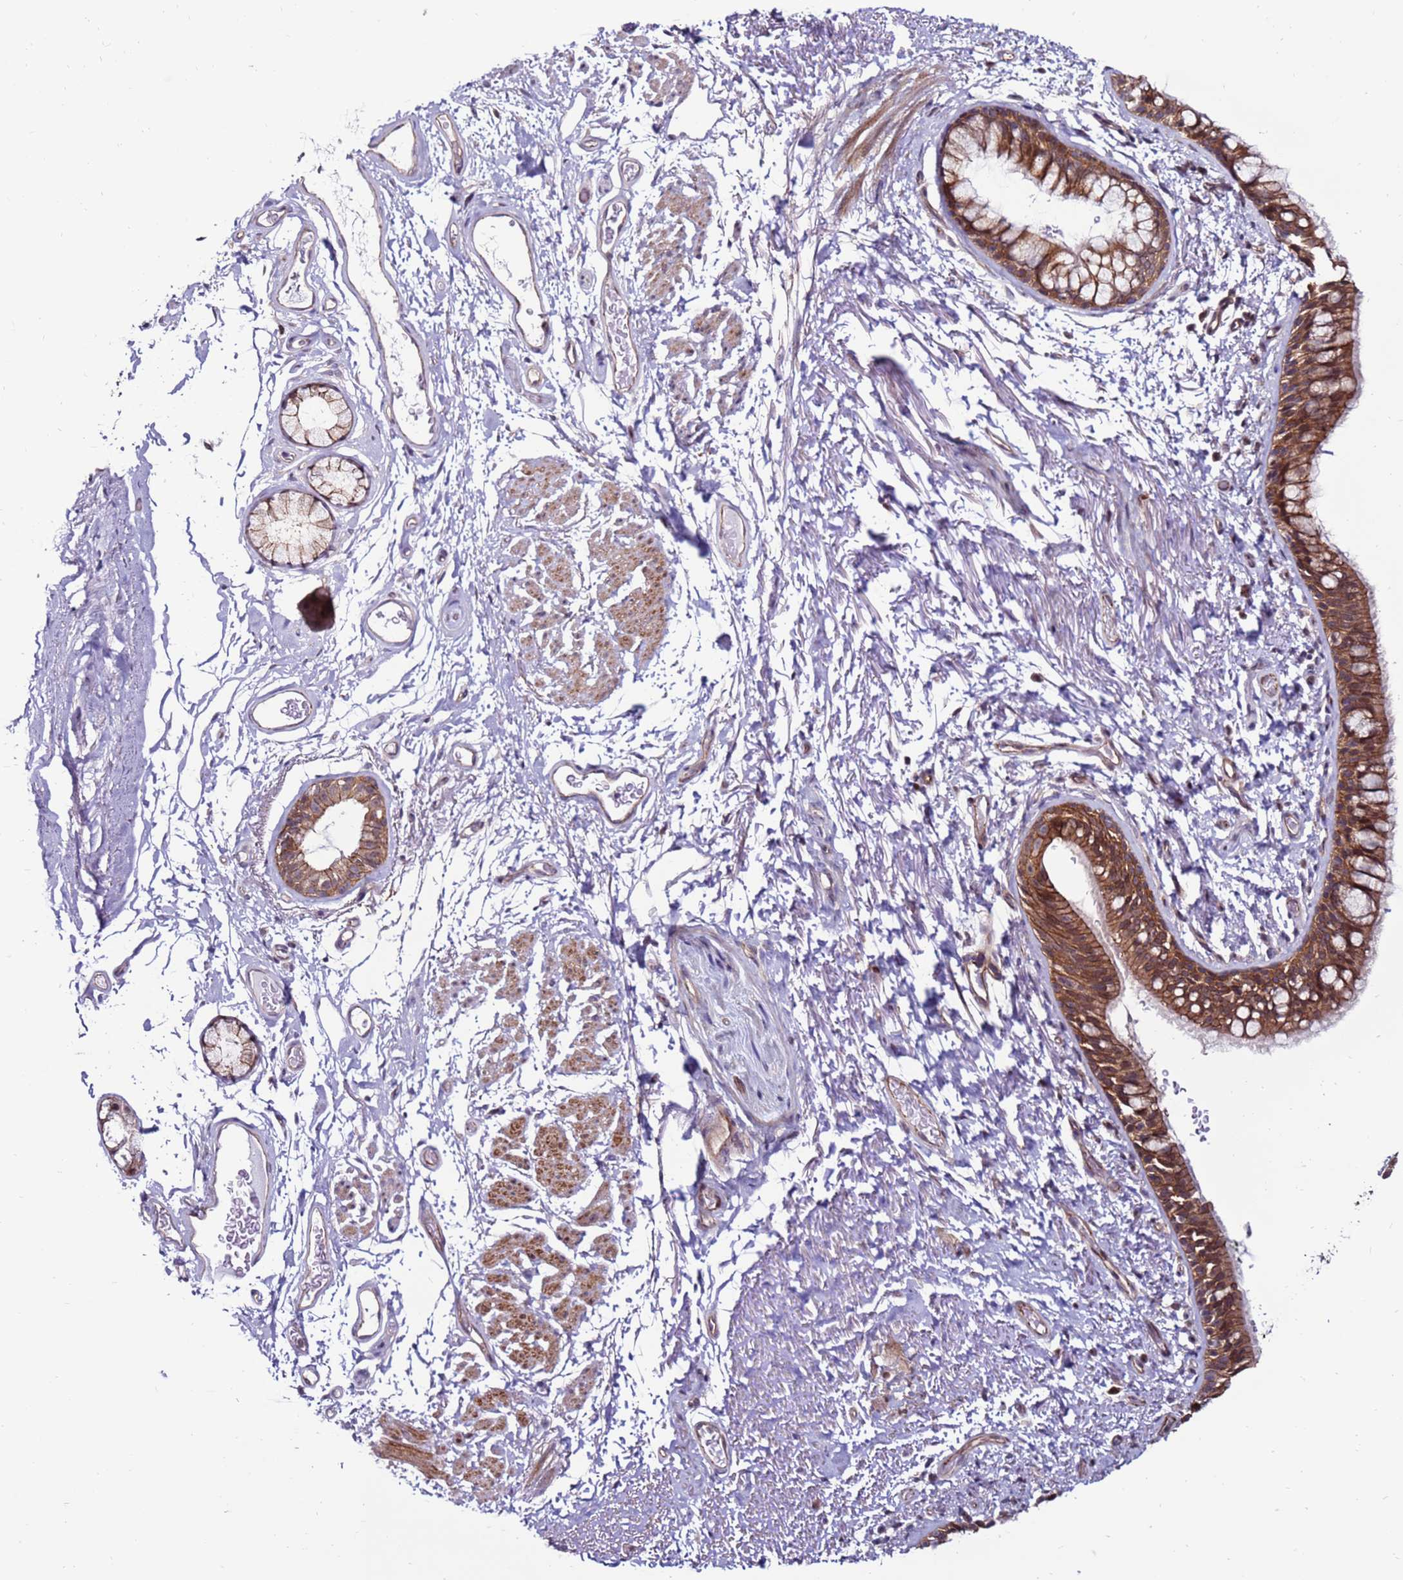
{"staining": {"intensity": "moderate", "quantity": ">75%", "location": "cytoplasmic/membranous"}, "tissue": "bronchus", "cell_type": "Respiratory epithelial cells", "image_type": "normal", "snomed": [{"axis": "morphology", "description": "Normal tissue, NOS"}, {"axis": "topography", "description": "Cartilage tissue"}, {"axis": "topography", "description": "Bronchus"}], "caption": "Immunohistochemistry (IHC) (DAB) staining of benign human bronchus demonstrates moderate cytoplasmic/membranous protein positivity in approximately >75% of respiratory epithelial cells.", "gene": "KPNA4", "patient": {"sex": "female", "age": 73}}